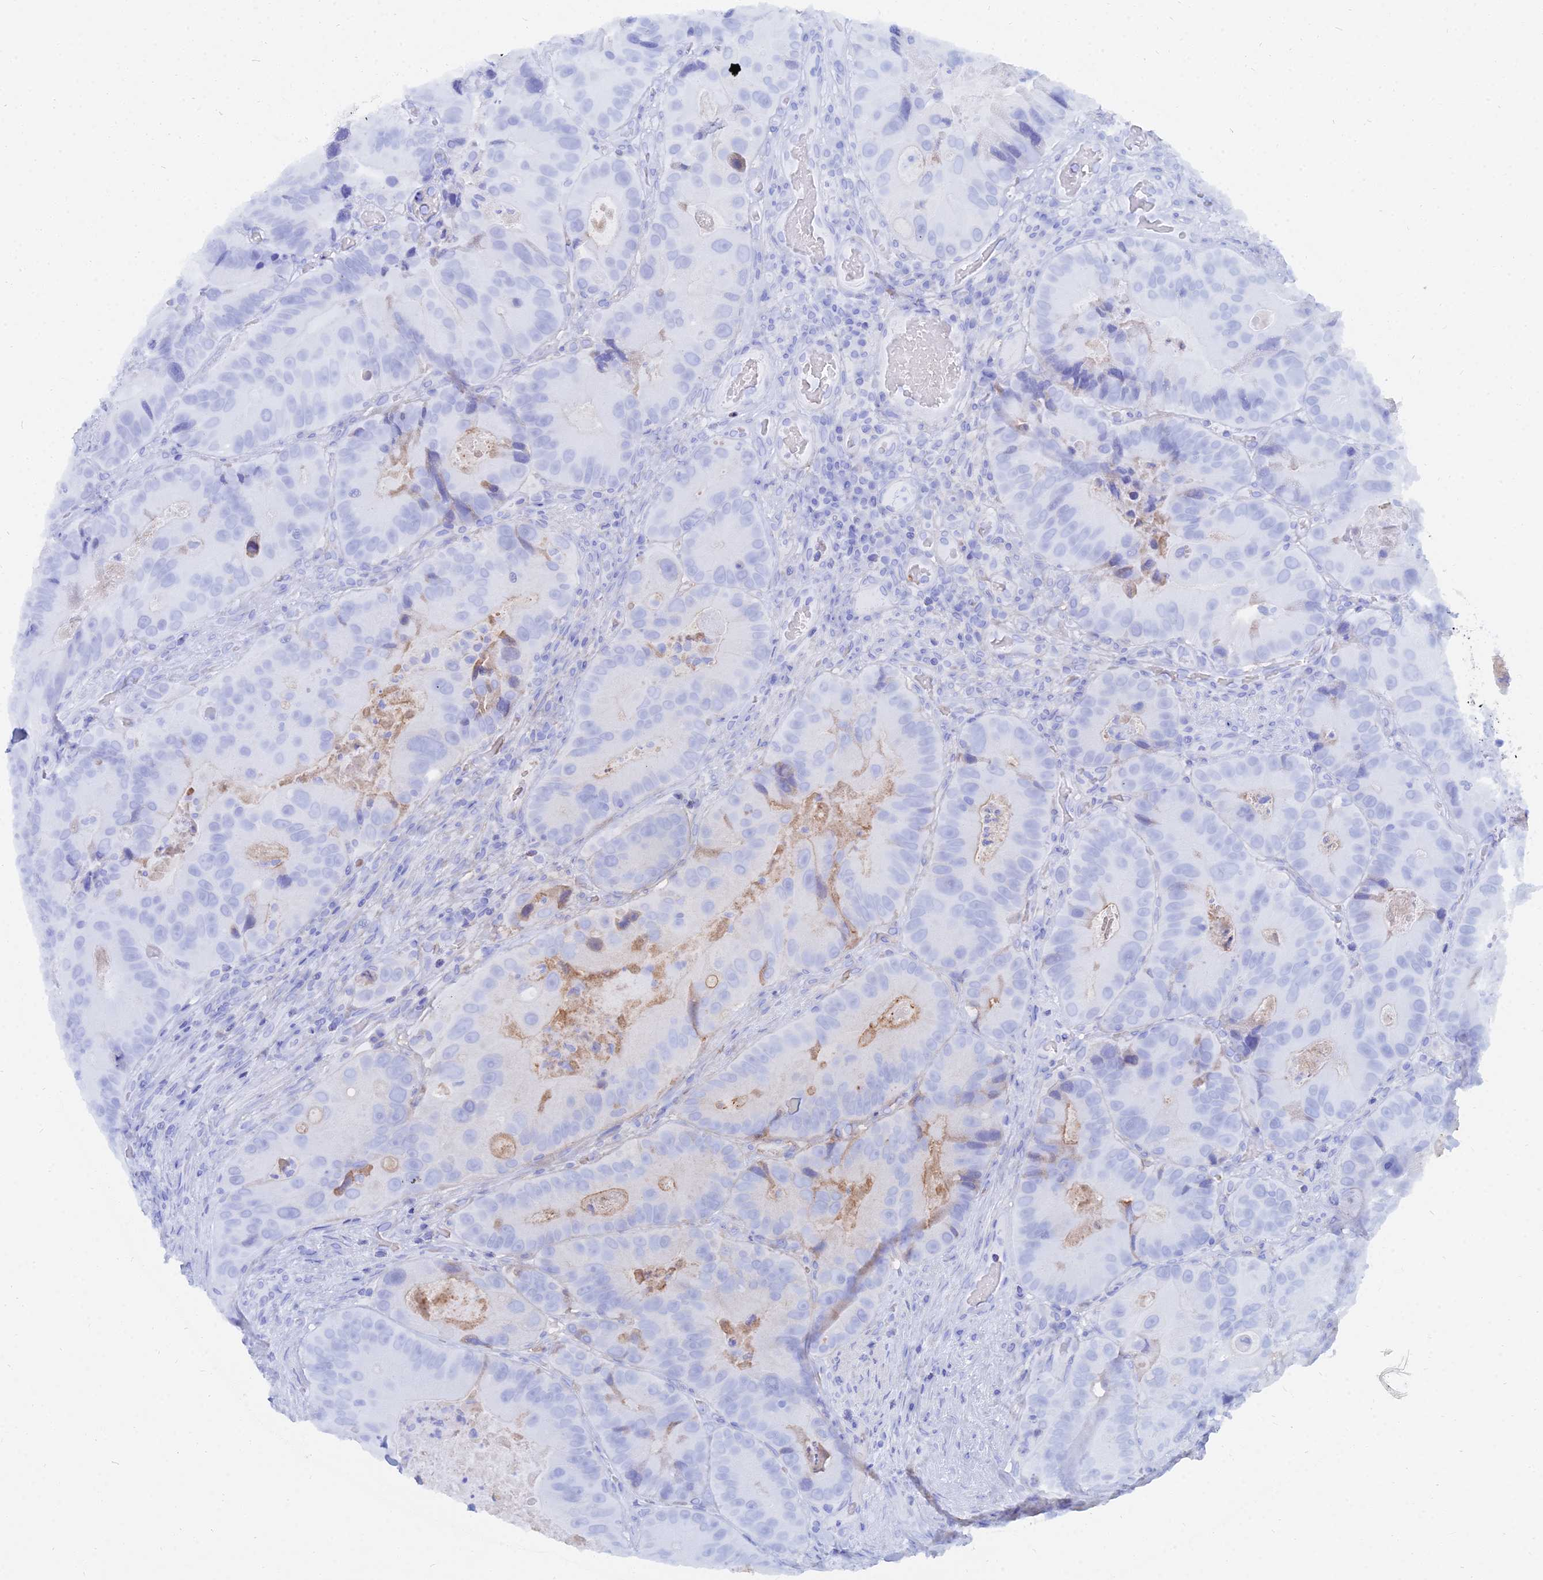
{"staining": {"intensity": "negative", "quantity": "none", "location": "none"}, "tissue": "colorectal cancer", "cell_type": "Tumor cells", "image_type": "cancer", "snomed": [{"axis": "morphology", "description": "Adenocarcinoma, NOS"}, {"axis": "topography", "description": "Colon"}], "caption": "Tumor cells show no significant staining in colorectal cancer (adenocarcinoma).", "gene": "TRIM43B", "patient": {"sex": "female", "age": 86}}